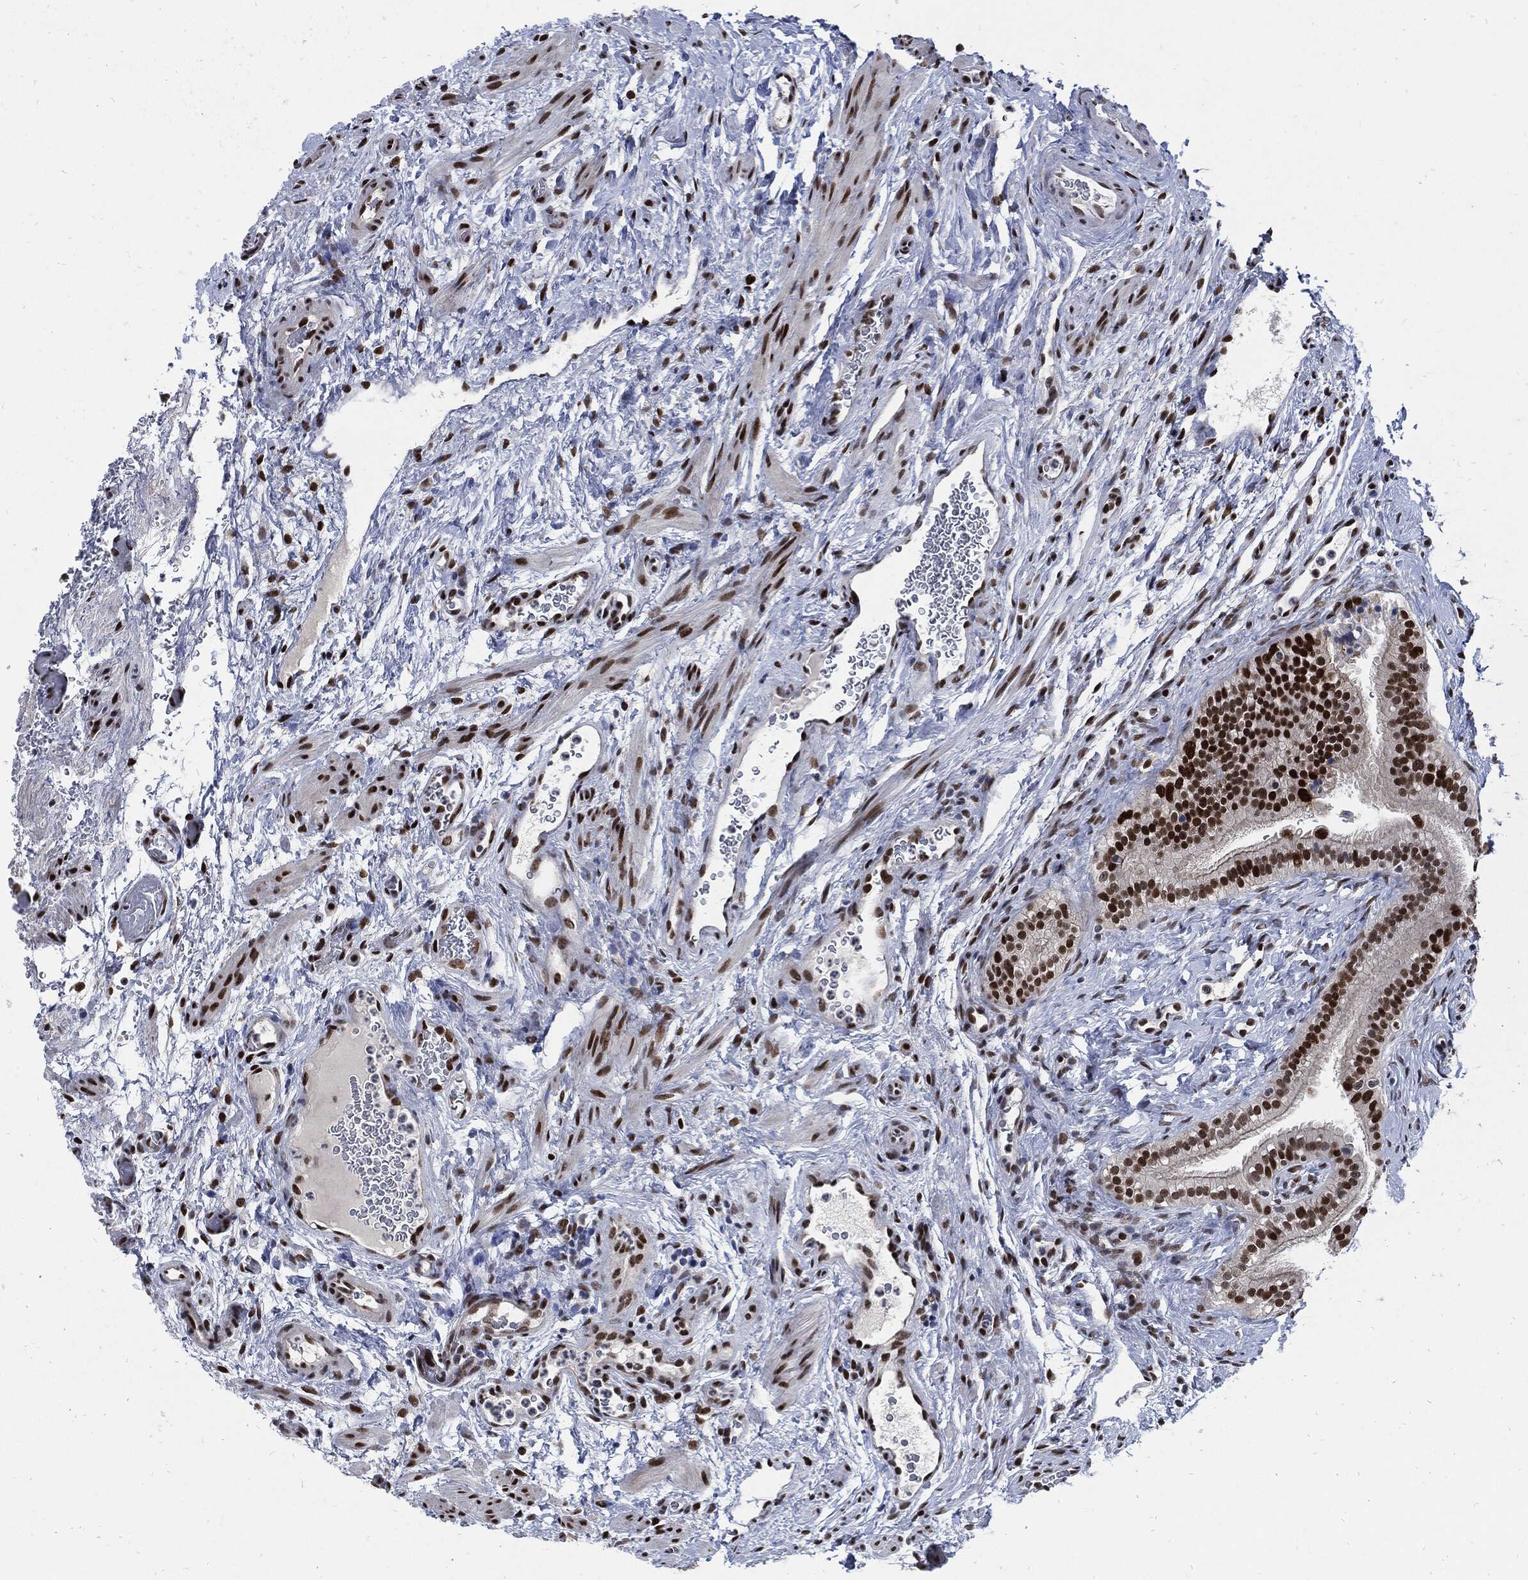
{"staining": {"intensity": "strong", "quantity": ">75%", "location": "nuclear"}, "tissue": "fallopian tube", "cell_type": "Glandular cells", "image_type": "normal", "snomed": [{"axis": "morphology", "description": "Normal tissue, NOS"}, {"axis": "topography", "description": "Fallopian tube"}], "caption": "Glandular cells reveal high levels of strong nuclear positivity in approximately >75% of cells in normal human fallopian tube.", "gene": "NBN", "patient": {"sex": "female", "age": 41}}